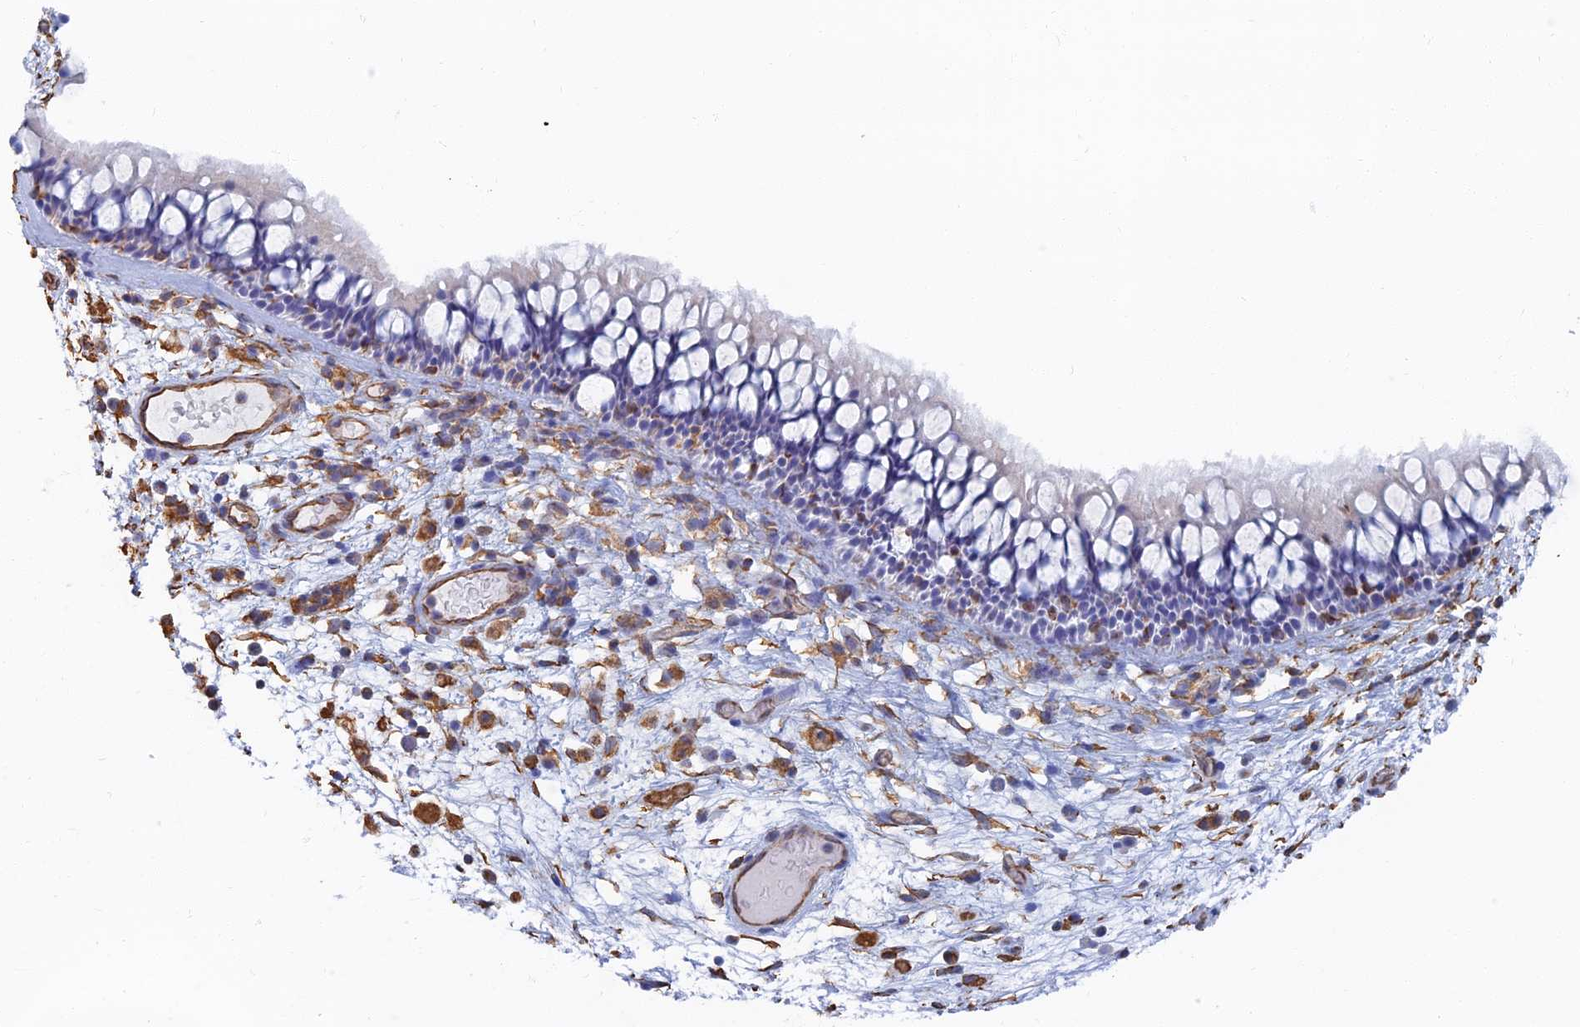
{"staining": {"intensity": "negative", "quantity": "none", "location": "none"}, "tissue": "nasopharynx", "cell_type": "Respiratory epithelial cells", "image_type": "normal", "snomed": [{"axis": "morphology", "description": "Normal tissue, NOS"}, {"axis": "morphology", "description": "Inflammation, NOS"}, {"axis": "morphology", "description": "Malignant melanoma, Metastatic site"}, {"axis": "topography", "description": "Nasopharynx"}], "caption": "DAB (3,3'-diaminobenzidine) immunohistochemical staining of benign nasopharynx displays no significant staining in respiratory epithelial cells. (DAB IHC, high magnification).", "gene": "RMC1", "patient": {"sex": "male", "age": 70}}